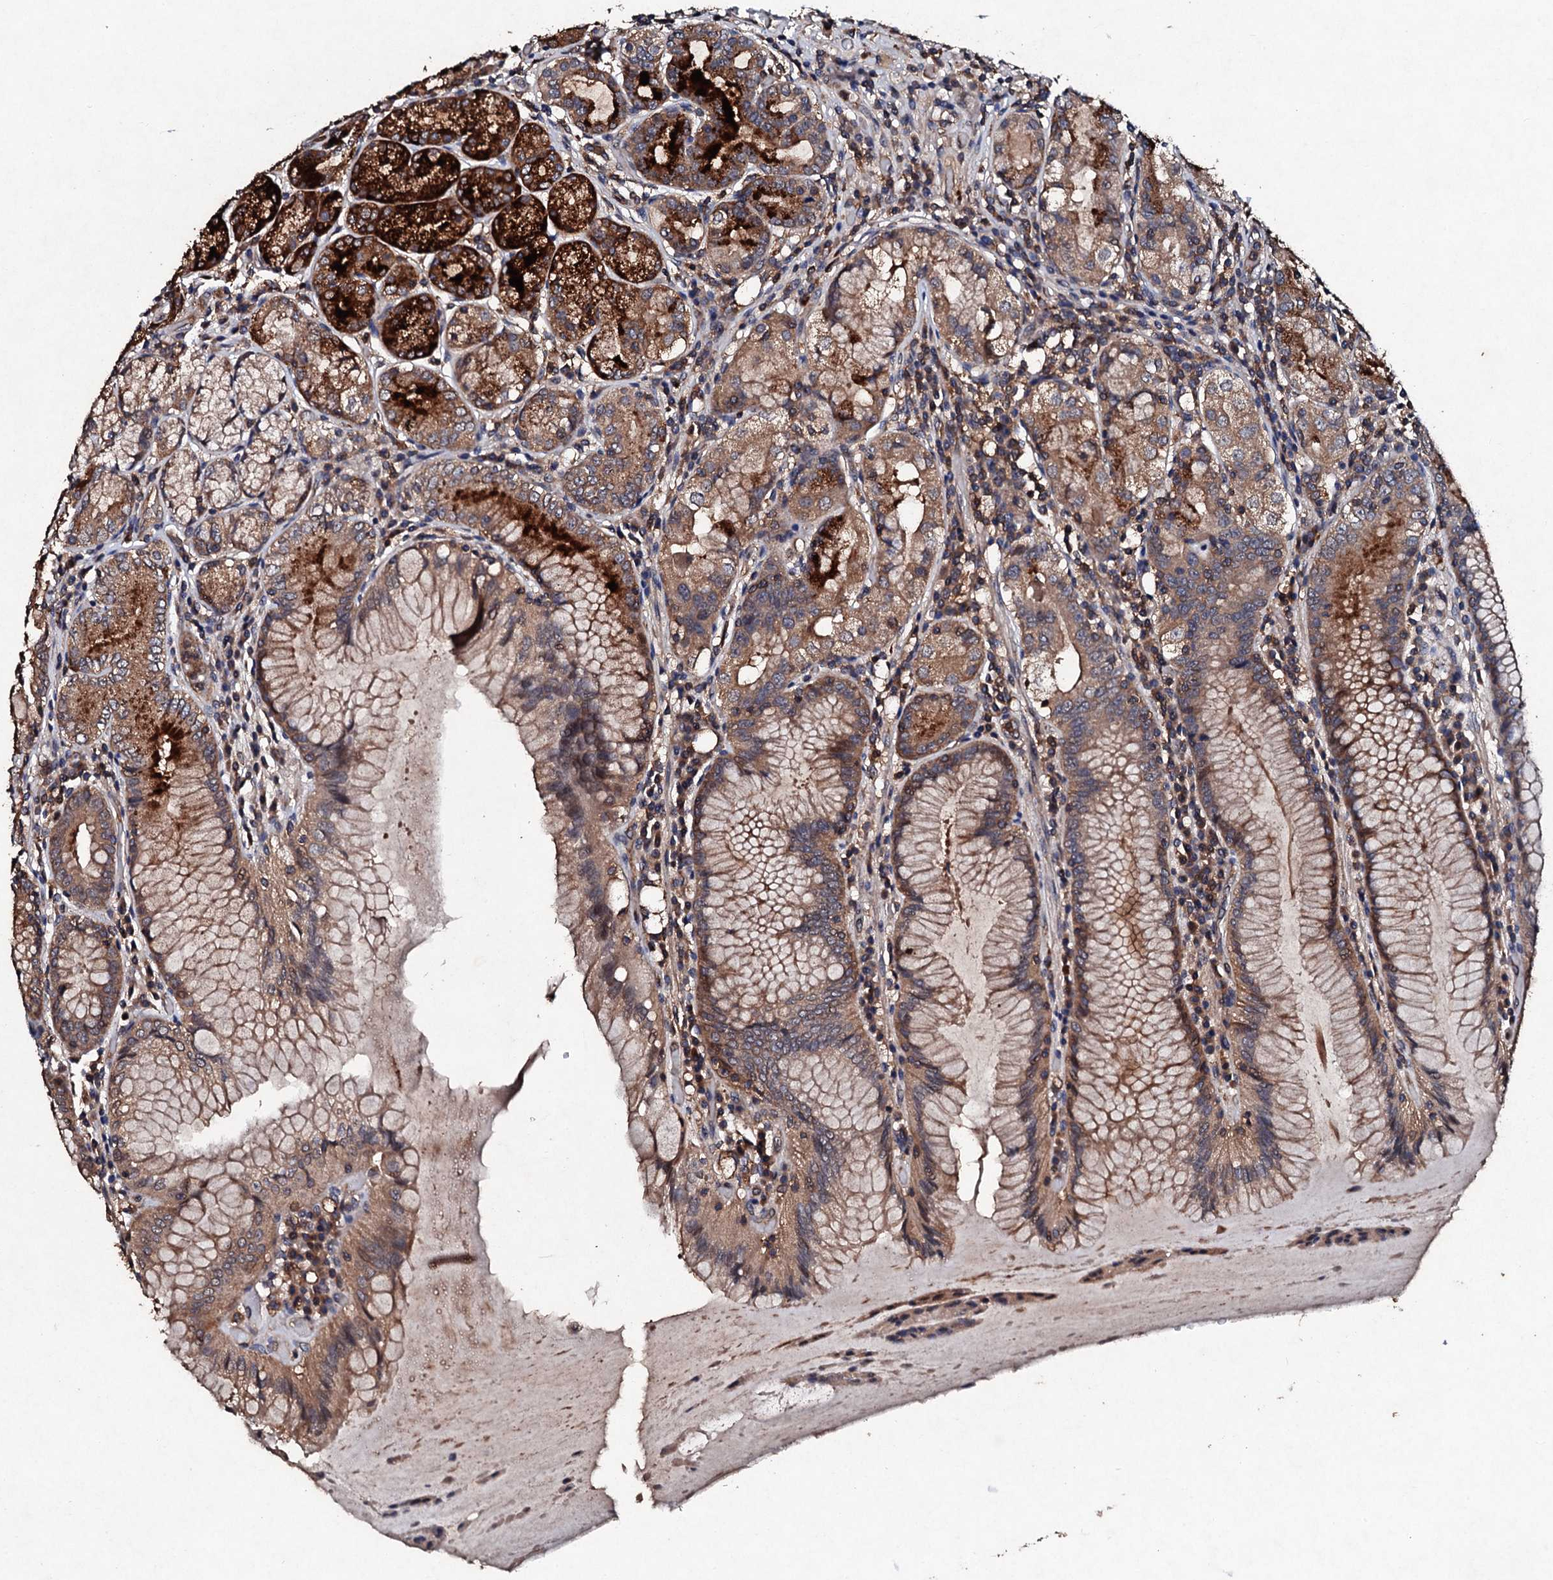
{"staining": {"intensity": "strong", "quantity": ">75%", "location": "cytoplasmic/membranous"}, "tissue": "stomach", "cell_type": "Glandular cells", "image_type": "normal", "snomed": [{"axis": "morphology", "description": "Normal tissue, NOS"}, {"axis": "topography", "description": "Stomach, upper"}, {"axis": "topography", "description": "Stomach, lower"}], "caption": "High-power microscopy captured an immunohistochemistry histopathology image of unremarkable stomach, revealing strong cytoplasmic/membranous expression in approximately >75% of glandular cells.", "gene": "KERA", "patient": {"sex": "female", "age": 76}}